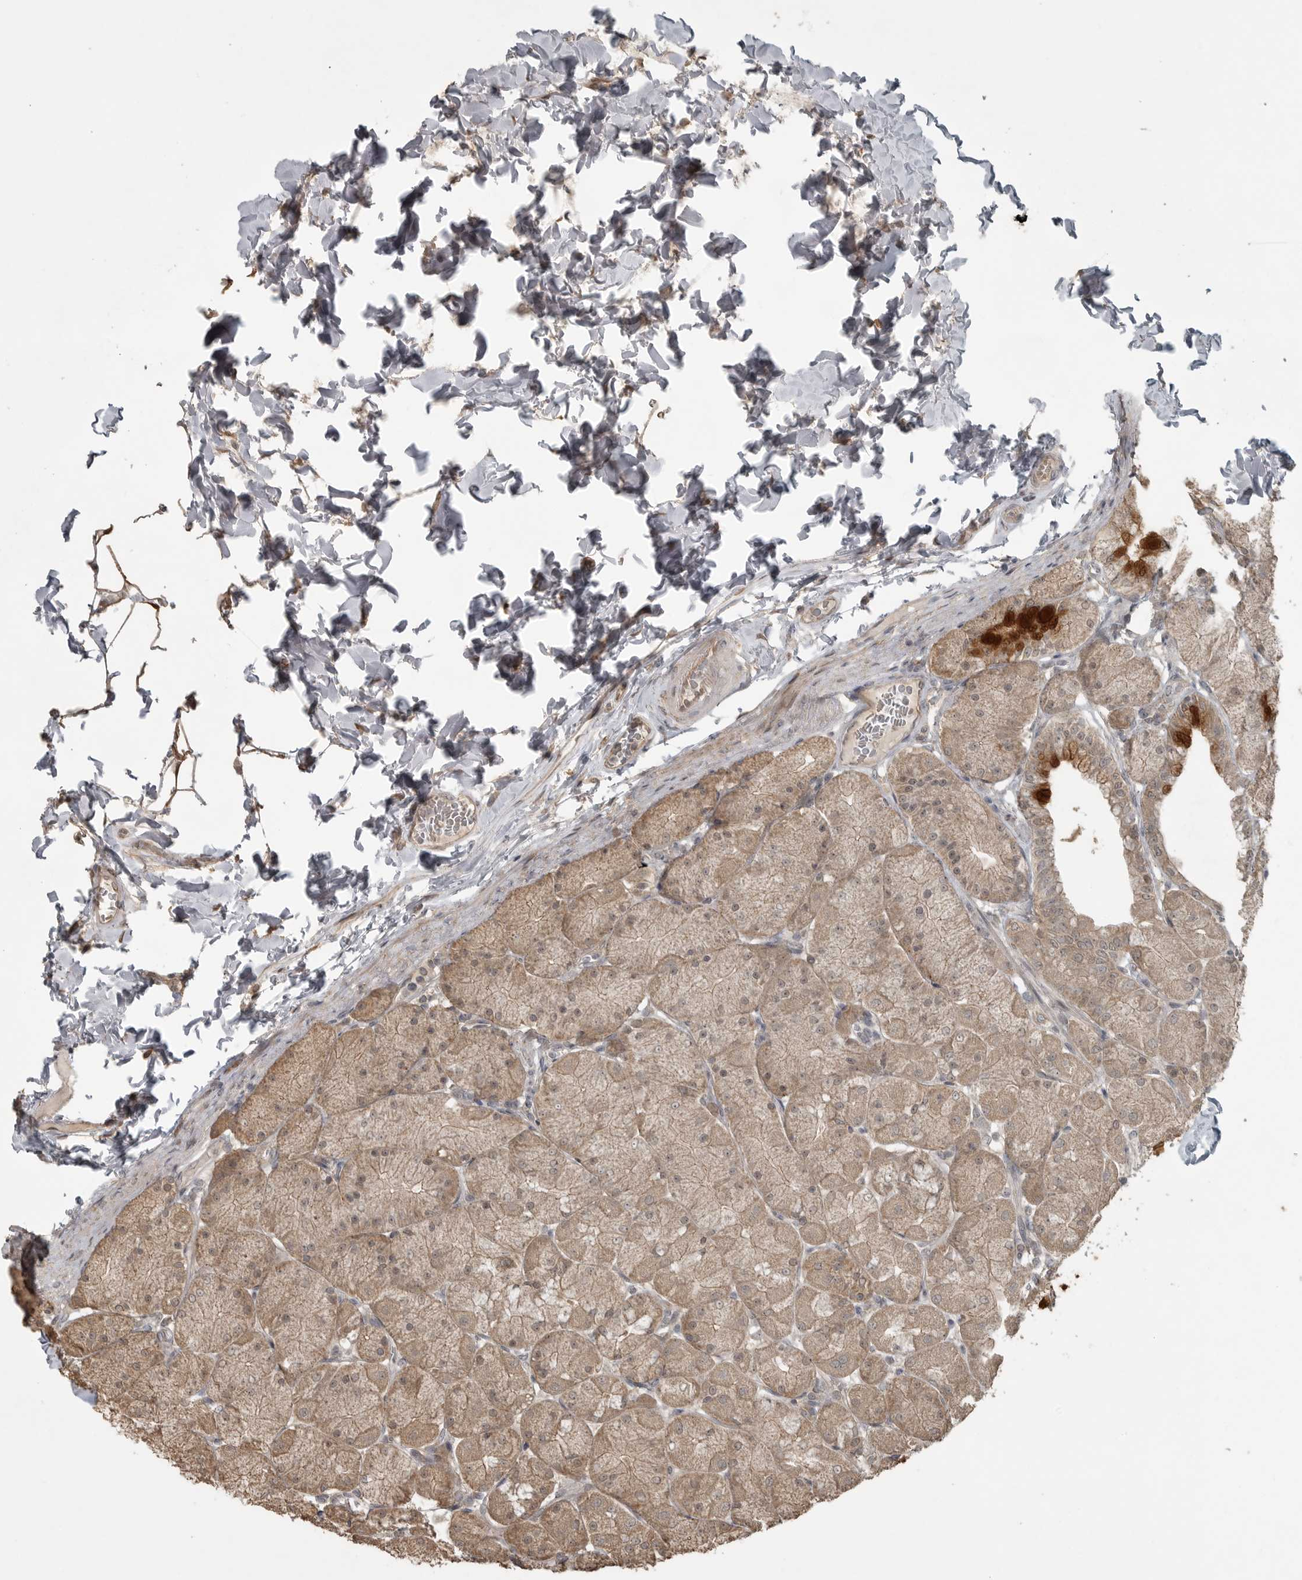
{"staining": {"intensity": "strong", "quantity": "25%-75%", "location": "cytoplasmic/membranous"}, "tissue": "stomach", "cell_type": "Glandular cells", "image_type": "normal", "snomed": [{"axis": "morphology", "description": "Normal tissue, NOS"}, {"axis": "topography", "description": "Stomach, upper"}], "caption": "Glandular cells demonstrate strong cytoplasmic/membranous positivity in about 25%-75% of cells in normal stomach.", "gene": "LLGL1", "patient": {"sex": "female", "age": 56}}